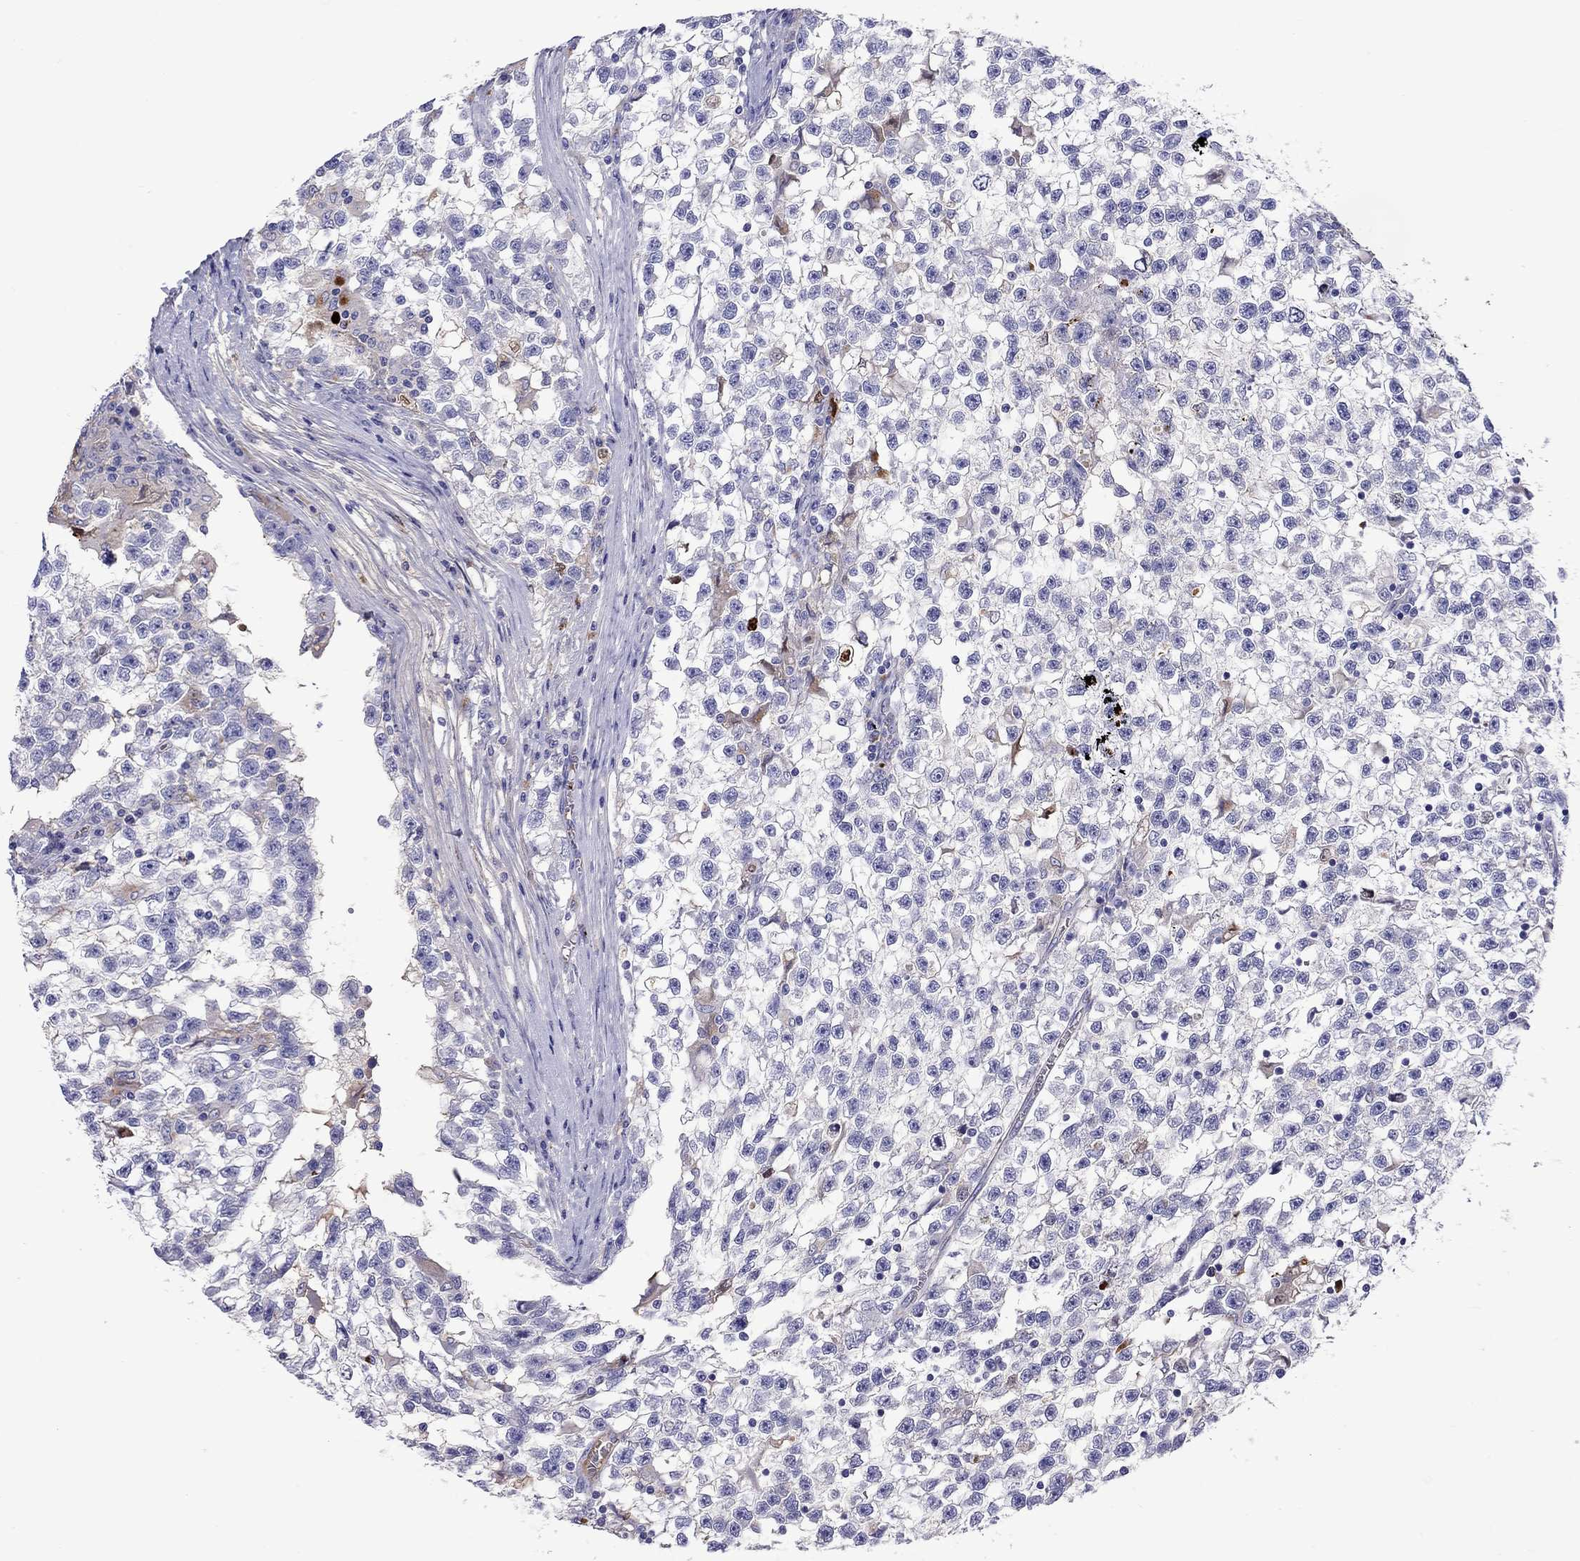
{"staining": {"intensity": "weak", "quantity": "<25%", "location": "cytoplasmic/membranous"}, "tissue": "testis cancer", "cell_type": "Tumor cells", "image_type": "cancer", "snomed": [{"axis": "morphology", "description": "Seminoma, NOS"}, {"axis": "topography", "description": "Testis"}], "caption": "Immunohistochemistry image of neoplastic tissue: testis cancer (seminoma) stained with DAB (3,3'-diaminobenzidine) shows no significant protein positivity in tumor cells.", "gene": "SERPINA3", "patient": {"sex": "male", "age": 31}}